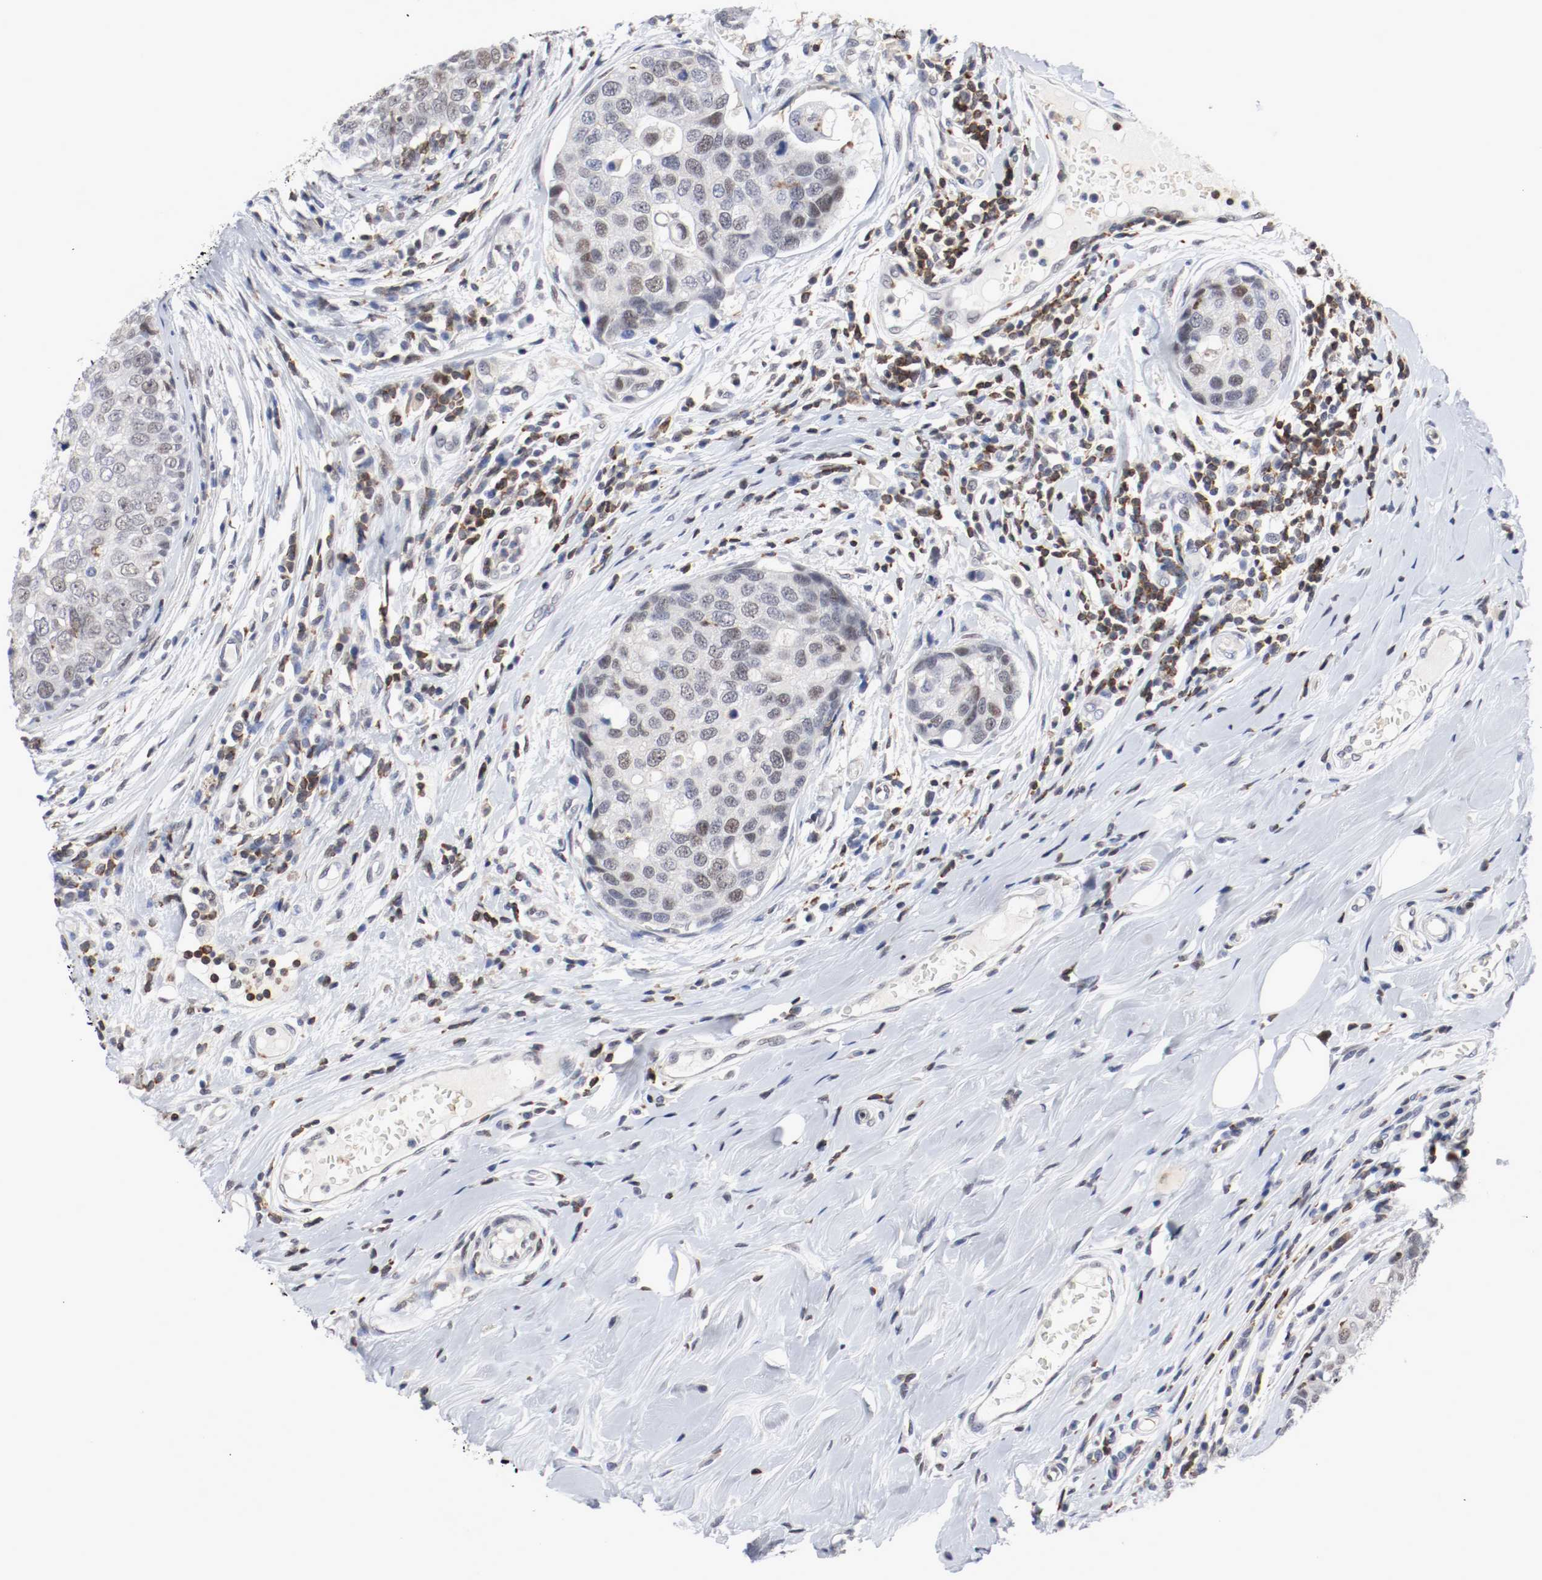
{"staining": {"intensity": "negative", "quantity": "none", "location": "none"}, "tissue": "breast cancer", "cell_type": "Tumor cells", "image_type": "cancer", "snomed": [{"axis": "morphology", "description": "Duct carcinoma"}, {"axis": "topography", "description": "Breast"}], "caption": "The photomicrograph reveals no staining of tumor cells in intraductal carcinoma (breast). Brightfield microscopy of immunohistochemistry stained with DAB (3,3'-diaminobenzidine) (brown) and hematoxylin (blue), captured at high magnification.", "gene": "JUND", "patient": {"sex": "female", "age": 27}}